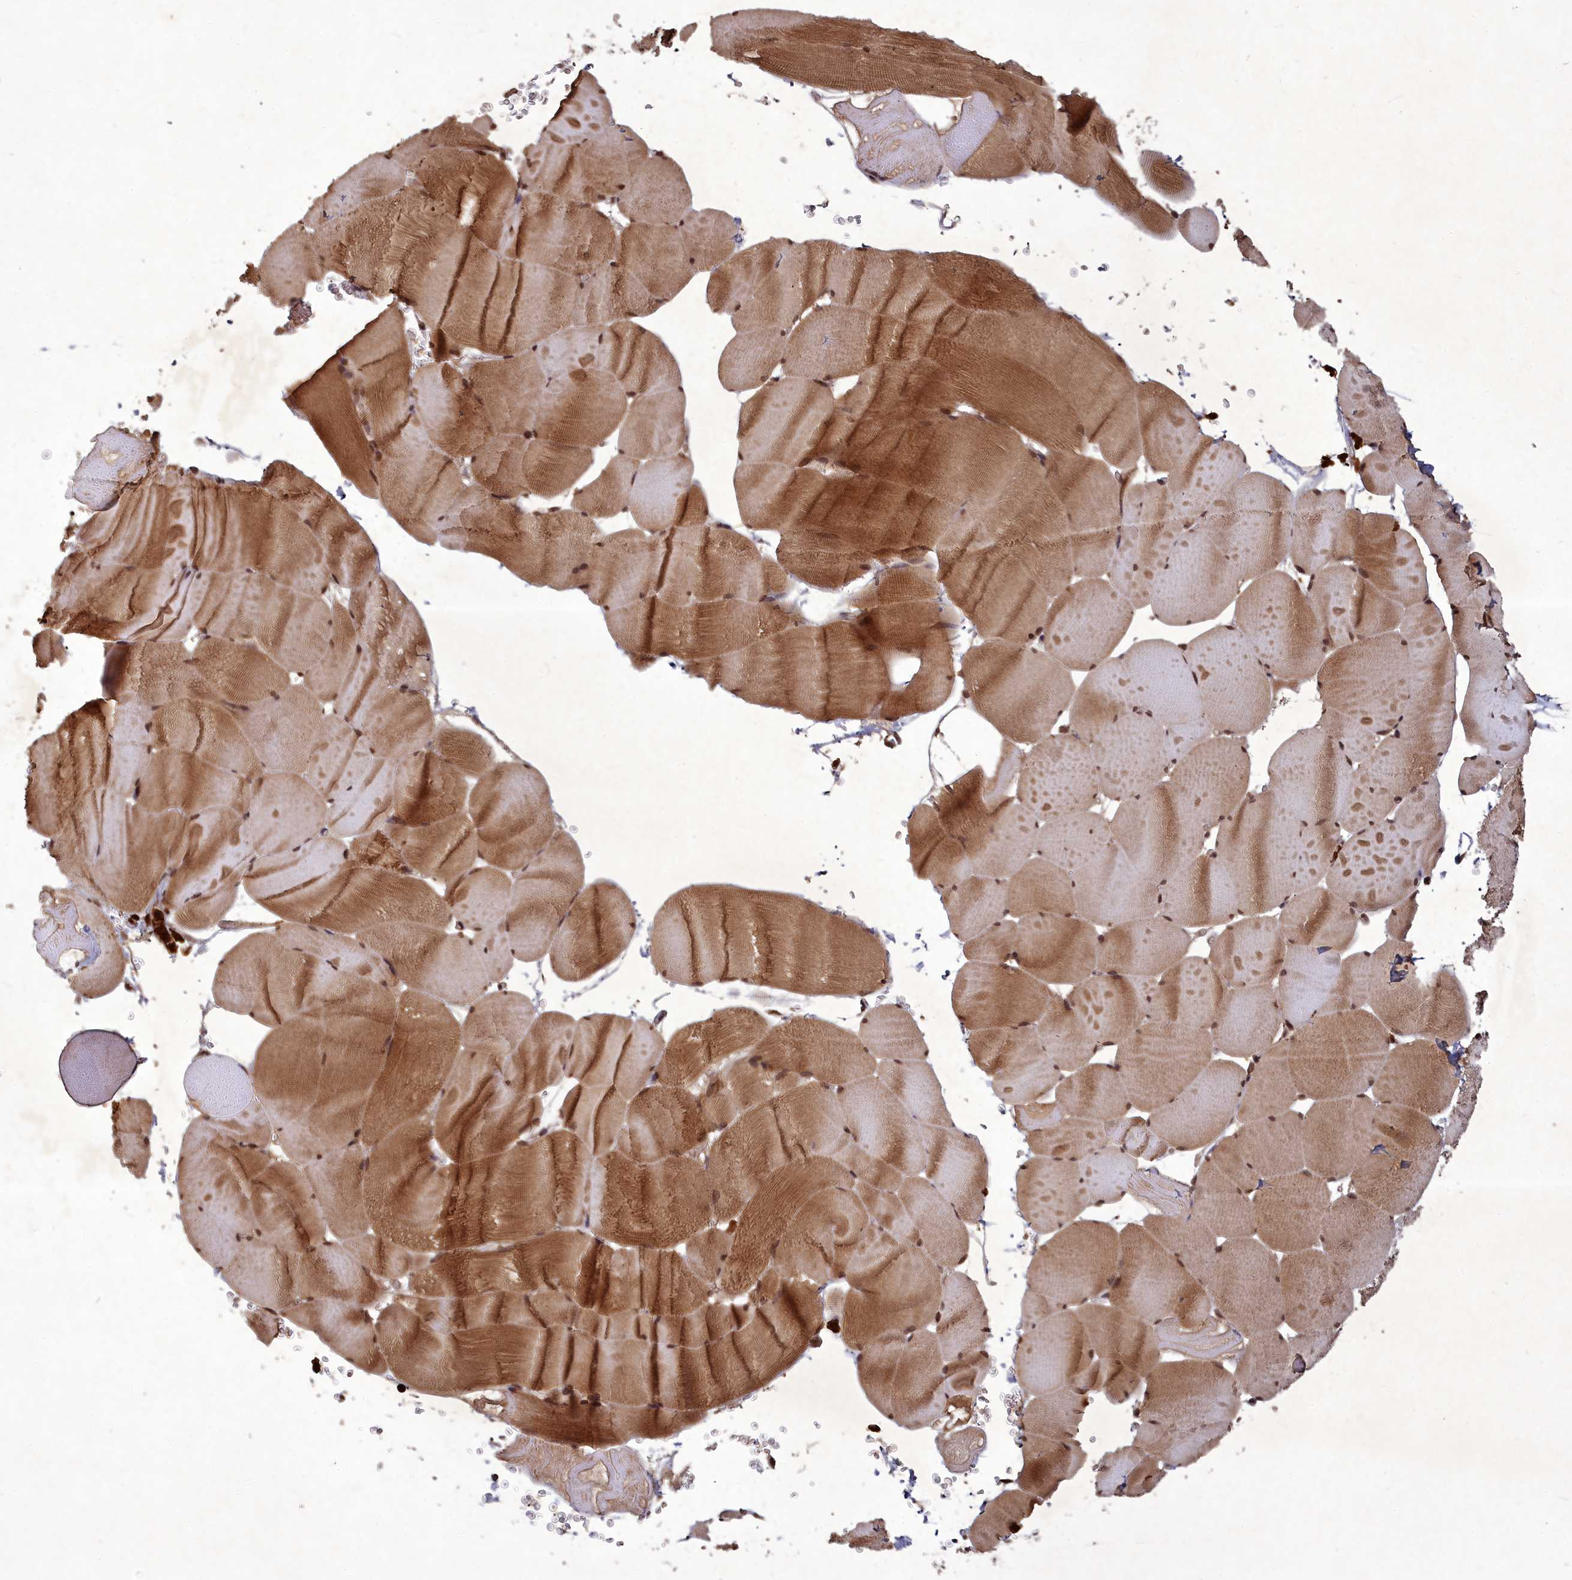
{"staining": {"intensity": "moderate", "quantity": ">75%", "location": "cytoplasmic/membranous,nuclear"}, "tissue": "skeletal muscle", "cell_type": "Myocytes", "image_type": "normal", "snomed": [{"axis": "morphology", "description": "Normal tissue, NOS"}, {"axis": "topography", "description": "Skeletal muscle"}], "caption": "Protein expression by immunohistochemistry (IHC) displays moderate cytoplasmic/membranous,nuclear expression in approximately >75% of myocytes in benign skeletal muscle.", "gene": "SRMS", "patient": {"sex": "male", "age": 62}}